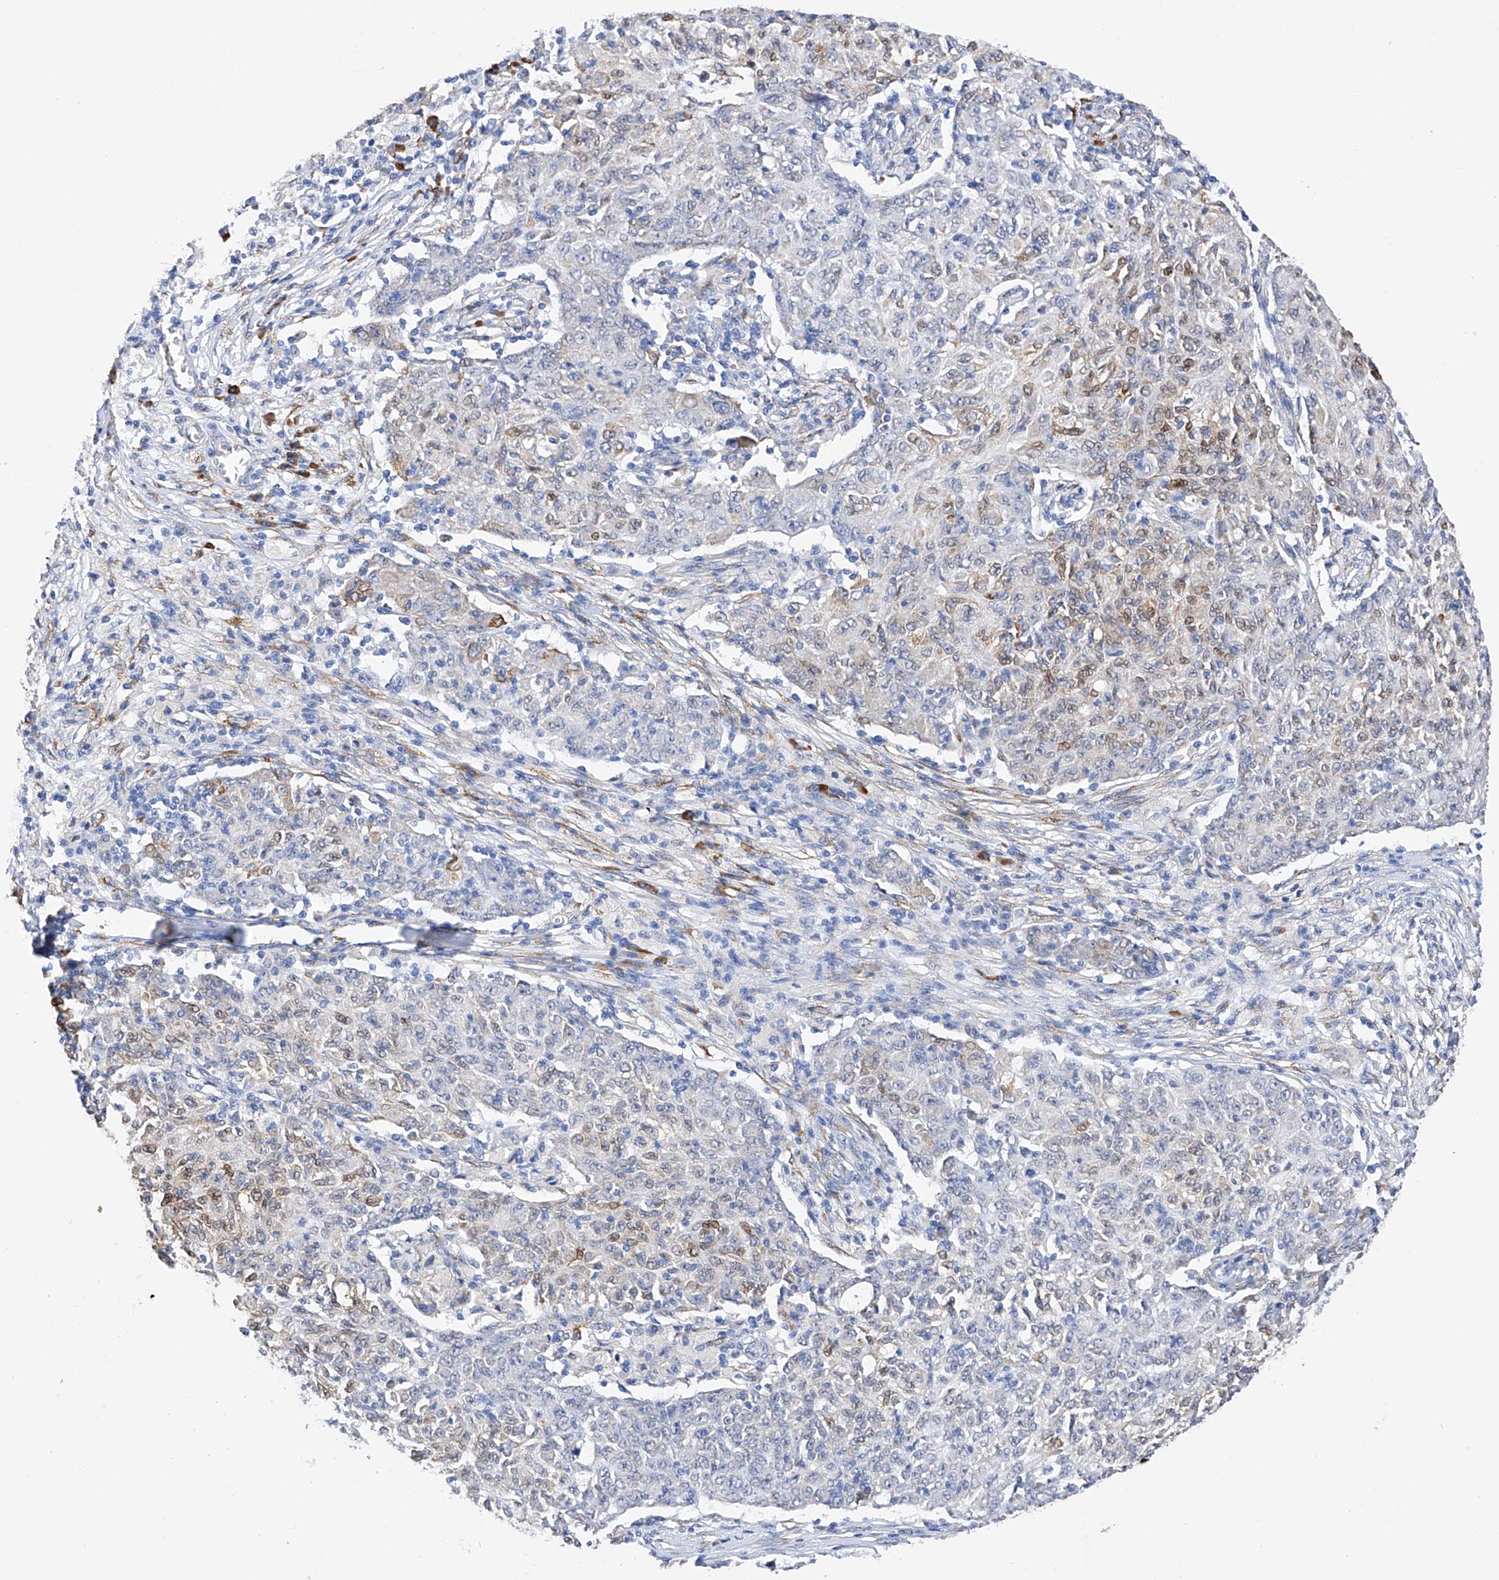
{"staining": {"intensity": "weak", "quantity": "<25%", "location": "cytoplasmic/membranous,nuclear"}, "tissue": "ovarian cancer", "cell_type": "Tumor cells", "image_type": "cancer", "snomed": [{"axis": "morphology", "description": "Carcinoma, endometroid"}, {"axis": "topography", "description": "Ovary"}], "caption": "Tumor cells show no significant expression in ovarian endometroid carcinoma.", "gene": "PDIA5", "patient": {"sex": "female", "age": 42}}